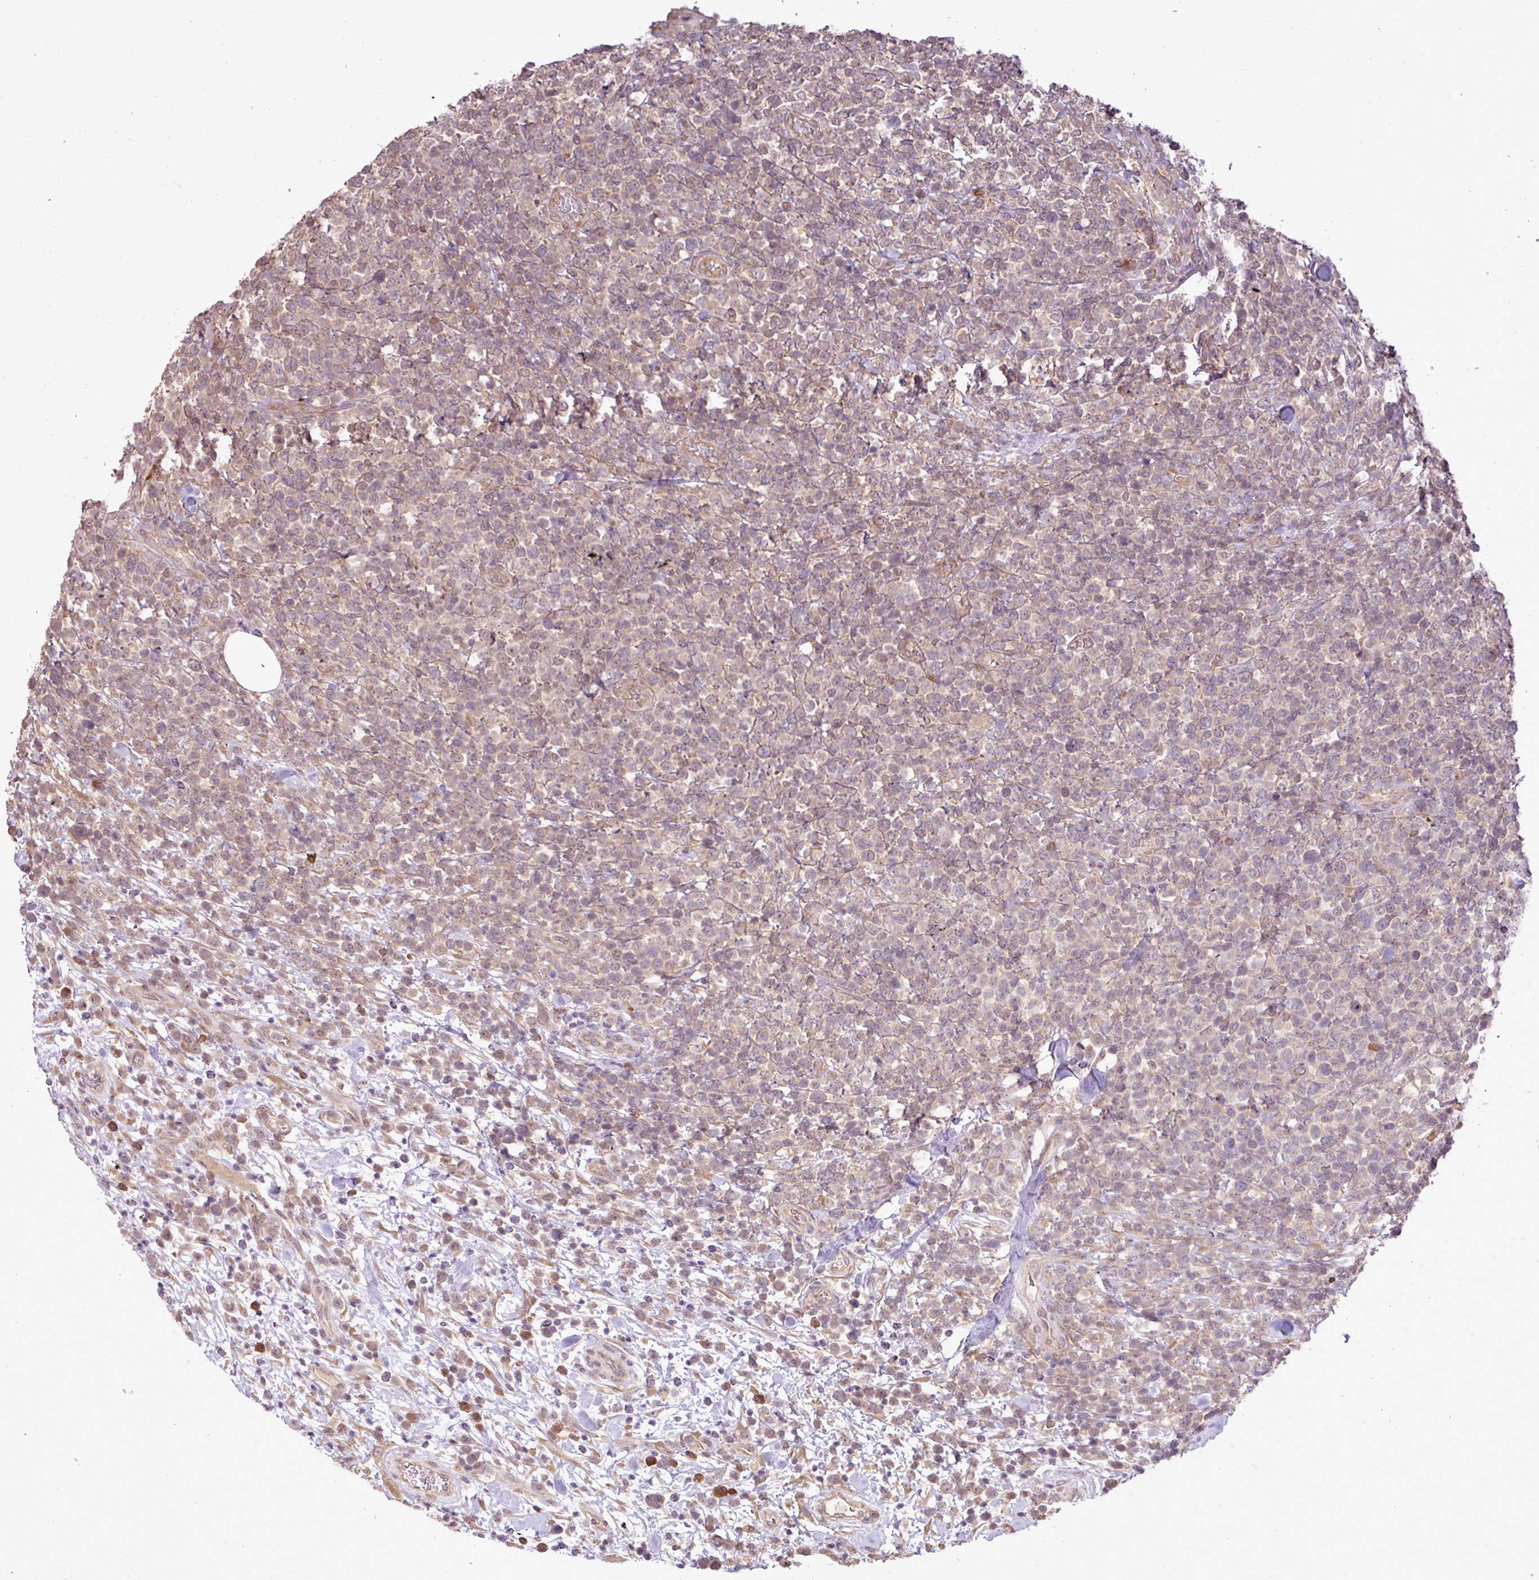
{"staining": {"intensity": "weak", "quantity": "<25%", "location": "cytoplasmic/membranous"}, "tissue": "lymphoma", "cell_type": "Tumor cells", "image_type": "cancer", "snomed": [{"axis": "morphology", "description": "Malignant lymphoma, non-Hodgkin's type, High grade"}, {"axis": "topography", "description": "Soft tissue"}], "caption": "Tumor cells are negative for brown protein staining in malignant lymphoma, non-Hodgkin's type (high-grade).", "gene": "DNAAF4", "patient": {"sex": "female", "age": 56}}